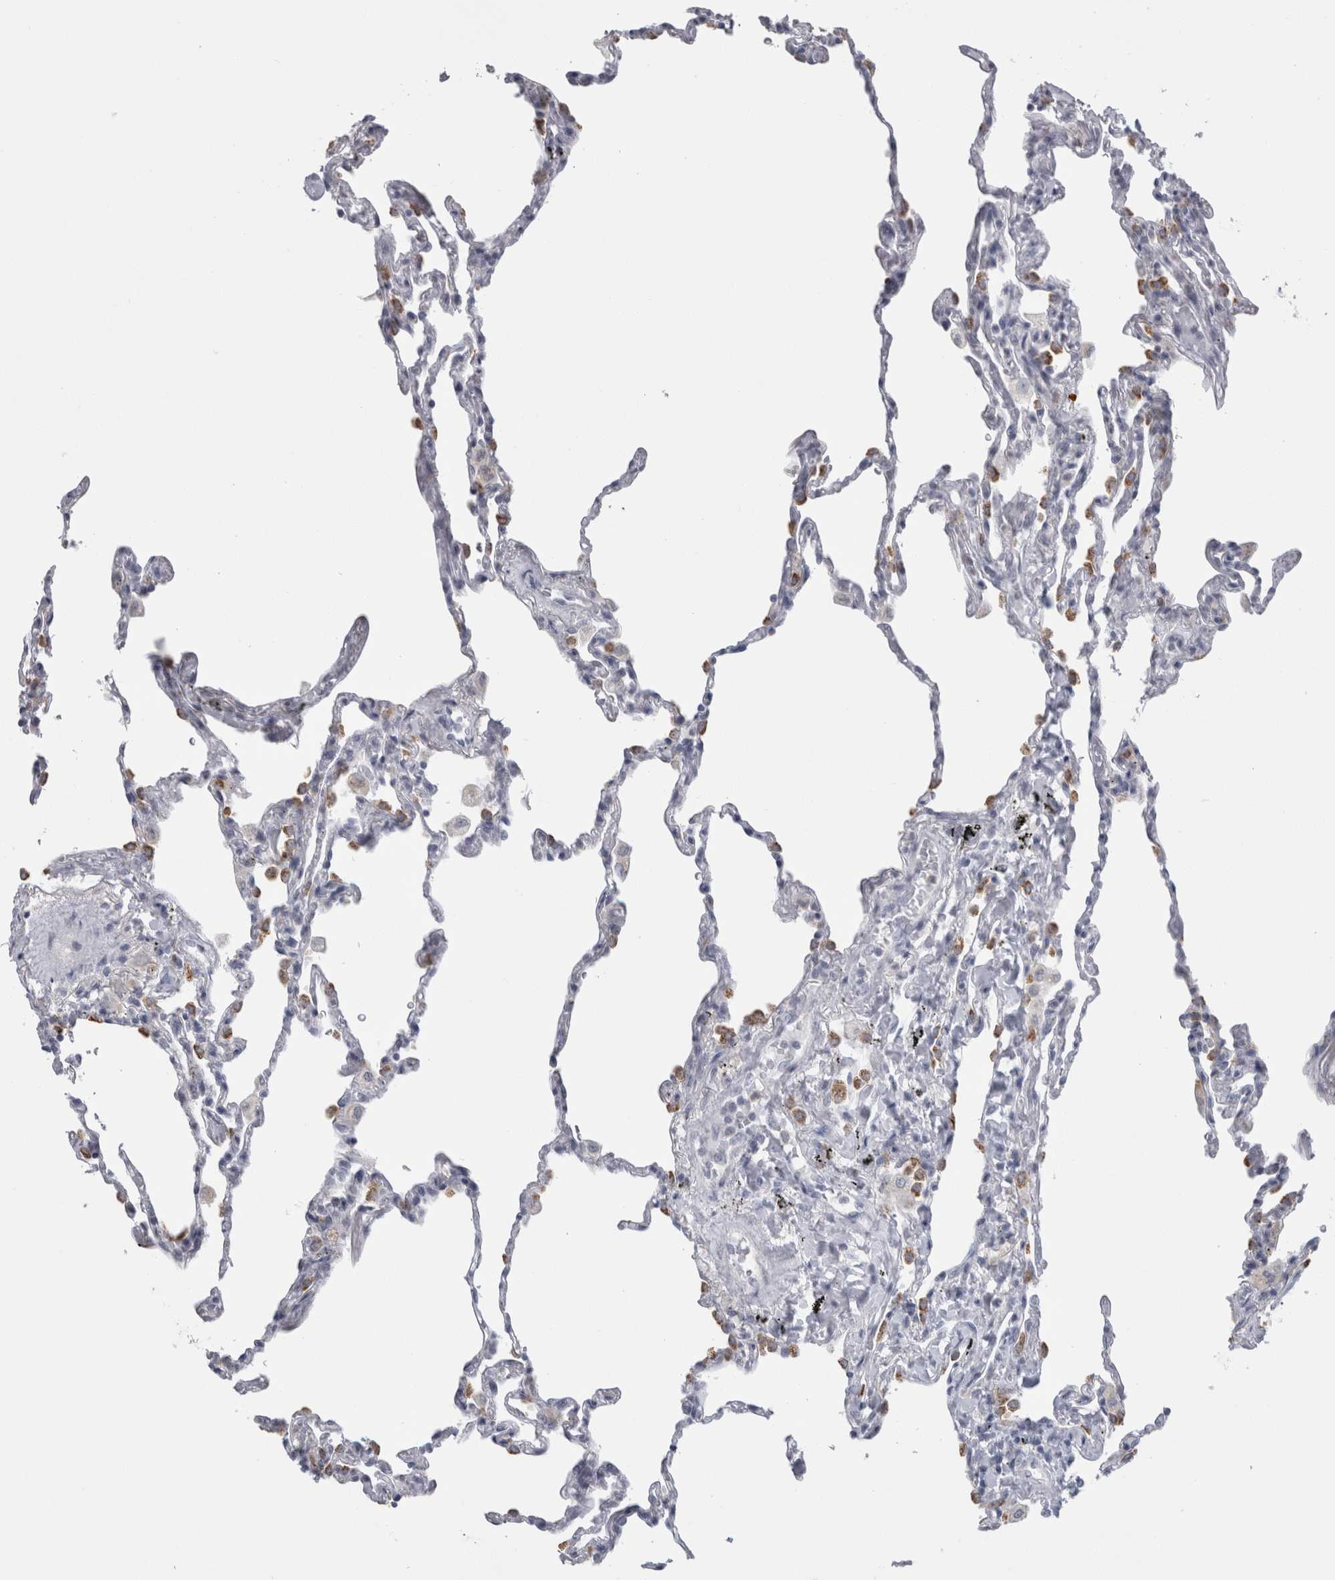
{"staining": {"intensity": "moderate", "quantity": "<25%", "location": "cytoplasmic/membranous"}, "tissue": "lung", "cell_type": "Alveolar cells", "image_type": "normal", "snomed": [{"axis": "morphology", "description": "Normal tissue, NOS"}, {"axis": "topography", "description": "Lung"}], "caption": "IHC staining of benign lung, which displays low levels of moderate cytoplasmic/membranous staining in about <25% of alveolar cells indicating moderate cytoplasmic/membranous protein expression. The staining was performed using DAB (brown) for protein detection and nuclei were counterstained in hematoxylin (blue).", "gene": "PLIN1", "patient": {"sex": "male", "age": 59}}